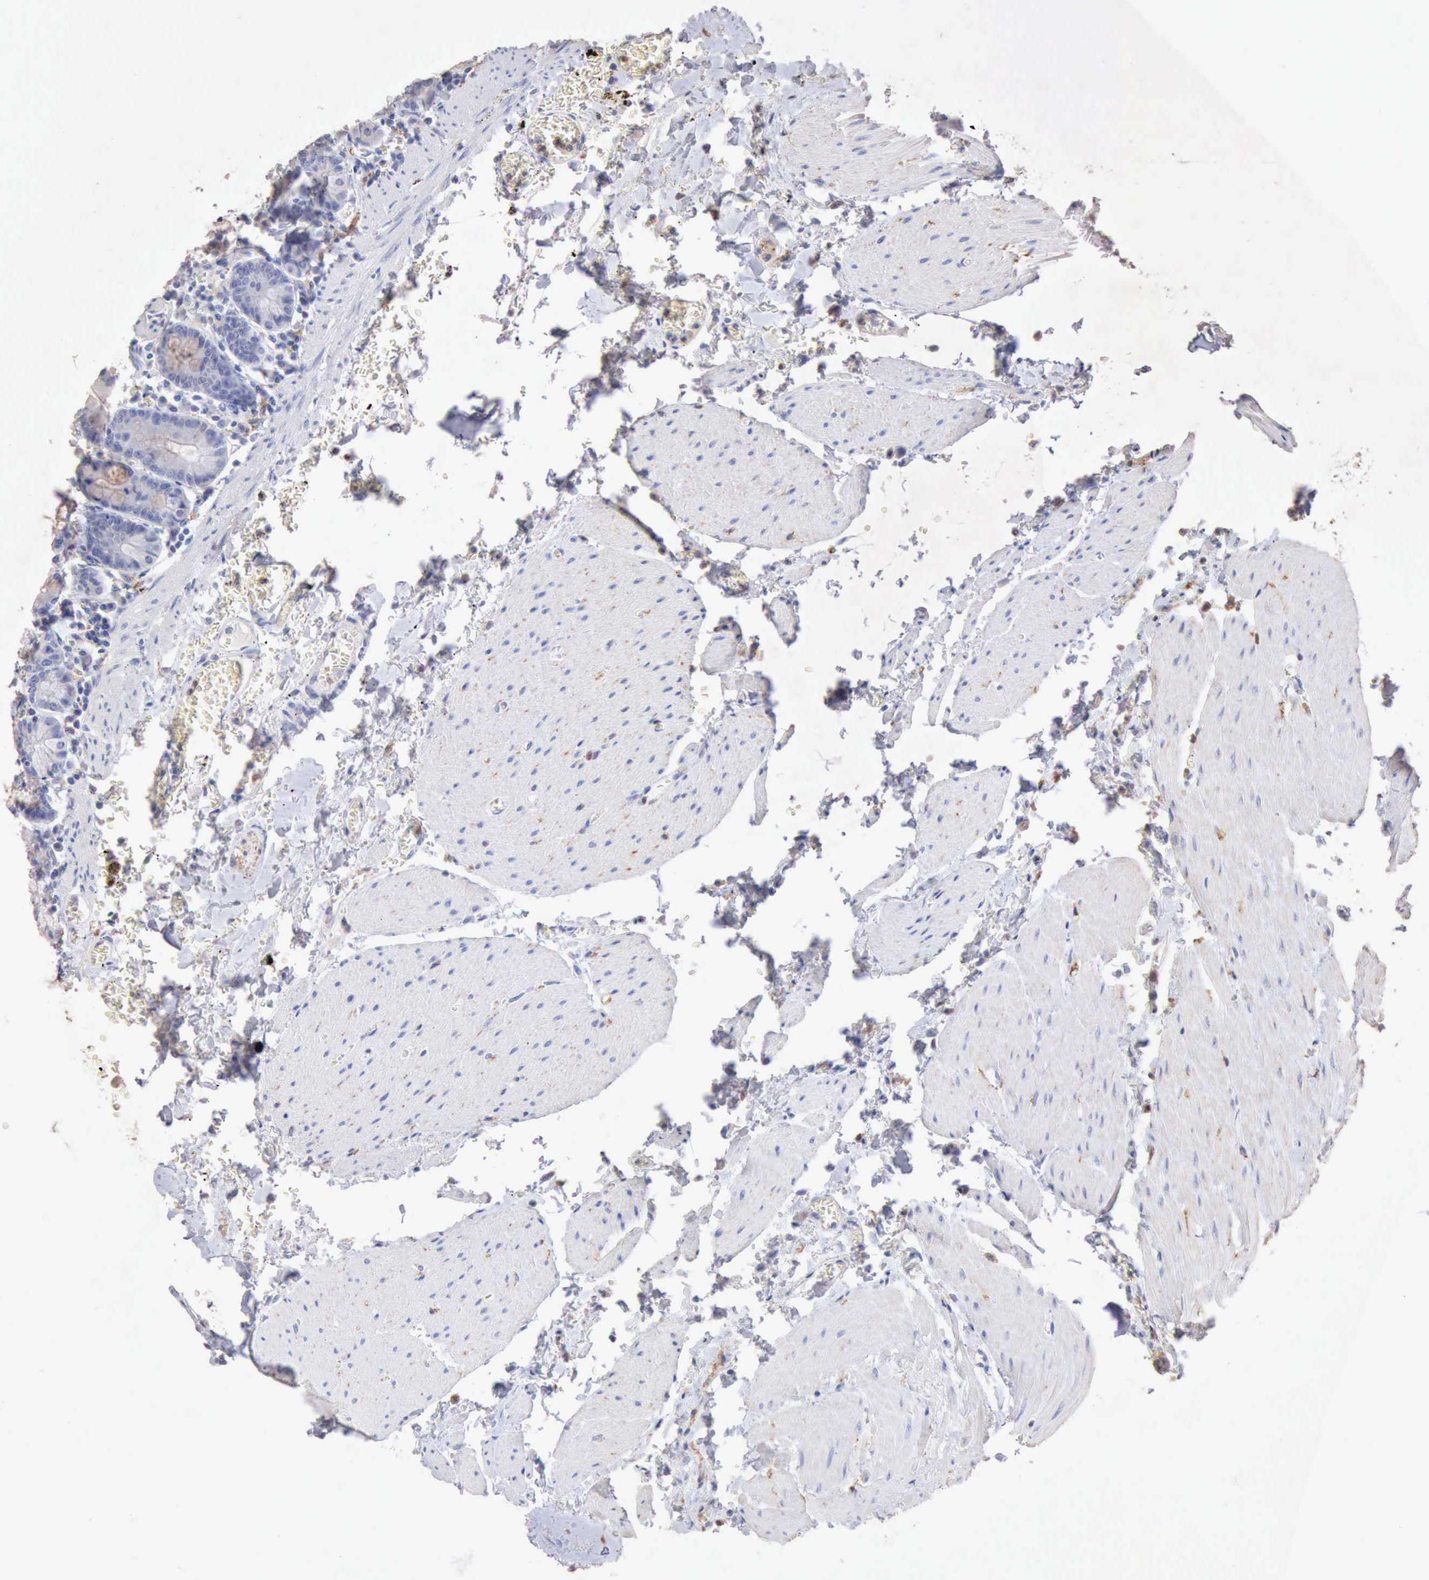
{"staining": {"intensity": "moderate", "quantity": "25%-75%", "location": "cytoplasmic/membranous"}, "tissue": "small intestine", "cell_type": "Glandular cells", "image_type": "normal", "snomed": [{"axis": "morphology", "description": "Normal tissue, NOS"}, {"axis": "topography", "description": "Small intestine"}], "caption": "Human small intestine stained with a brown dye shows moderate cytoplasmic/membranous positive staining in about 25%-75% of glandular cells.", "gene": "KRT6B", "patient": {"sex": "male", "age": 71}}